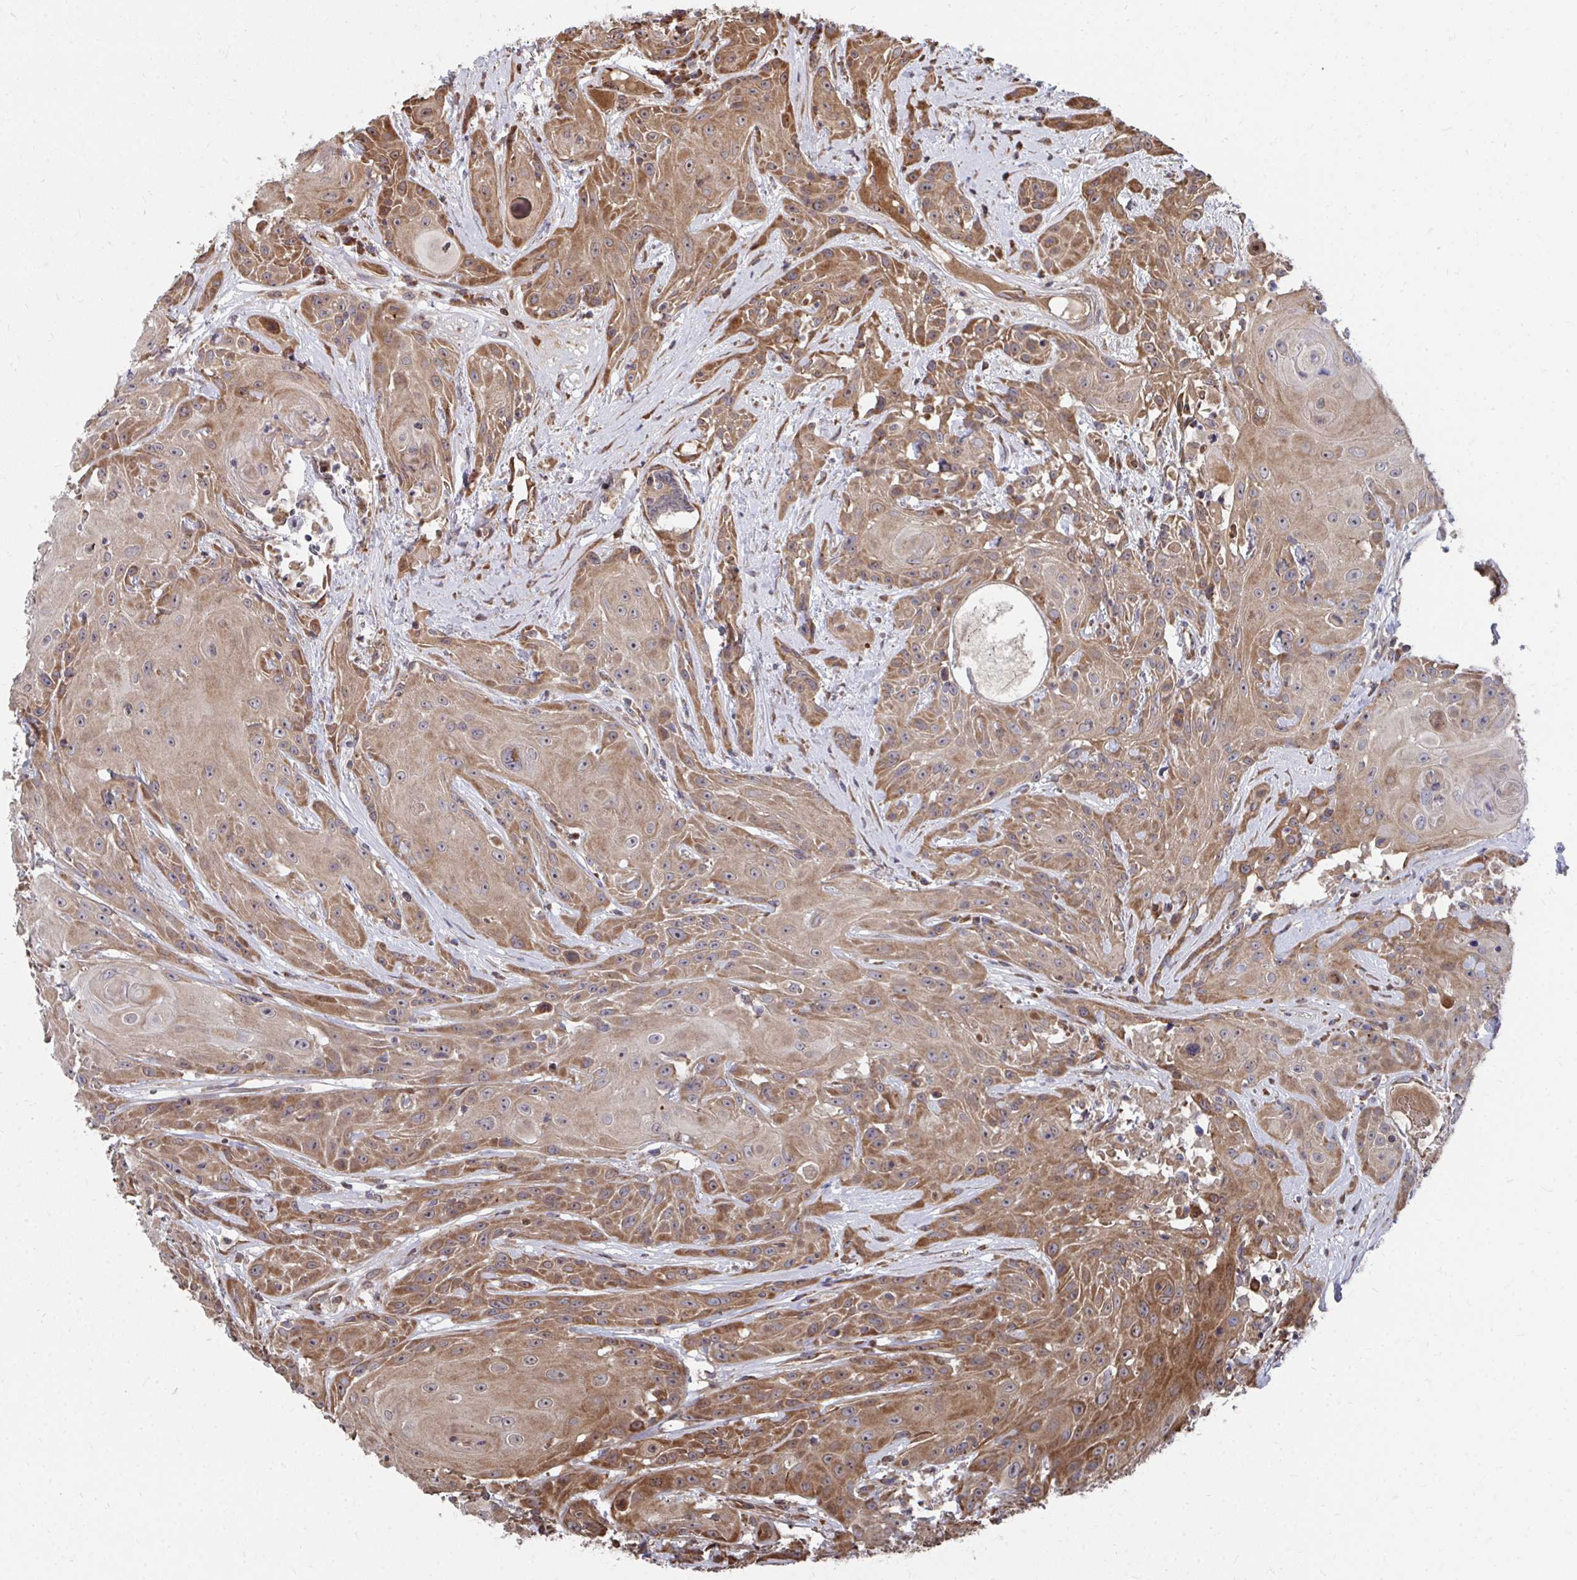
{"staining": {"intensity": "moderate", "quantity": ">75%", "location": "cytoplasmic/membranous"}, "tissue": "head and neck cancer", "cell_type": "Tumor cells", "image_type": "cancer", "snomed": [{"axis": "morphology", "description": "Squamous cell carcinoma, NOS"}, {"axis": "topography", "description": "Skin"}, {"axis": "topography", "description": "Head-Neck"}], "caption": "Head and neck cancer (squamous cell carcinoma) stained with immunohistochemistry (IHC) demonstrates moderate cytoplasmic/membranous expression in about >75% of tumor cells.", "gene": "FAM89A", "patient": {"sex": "male", "age": 80}}